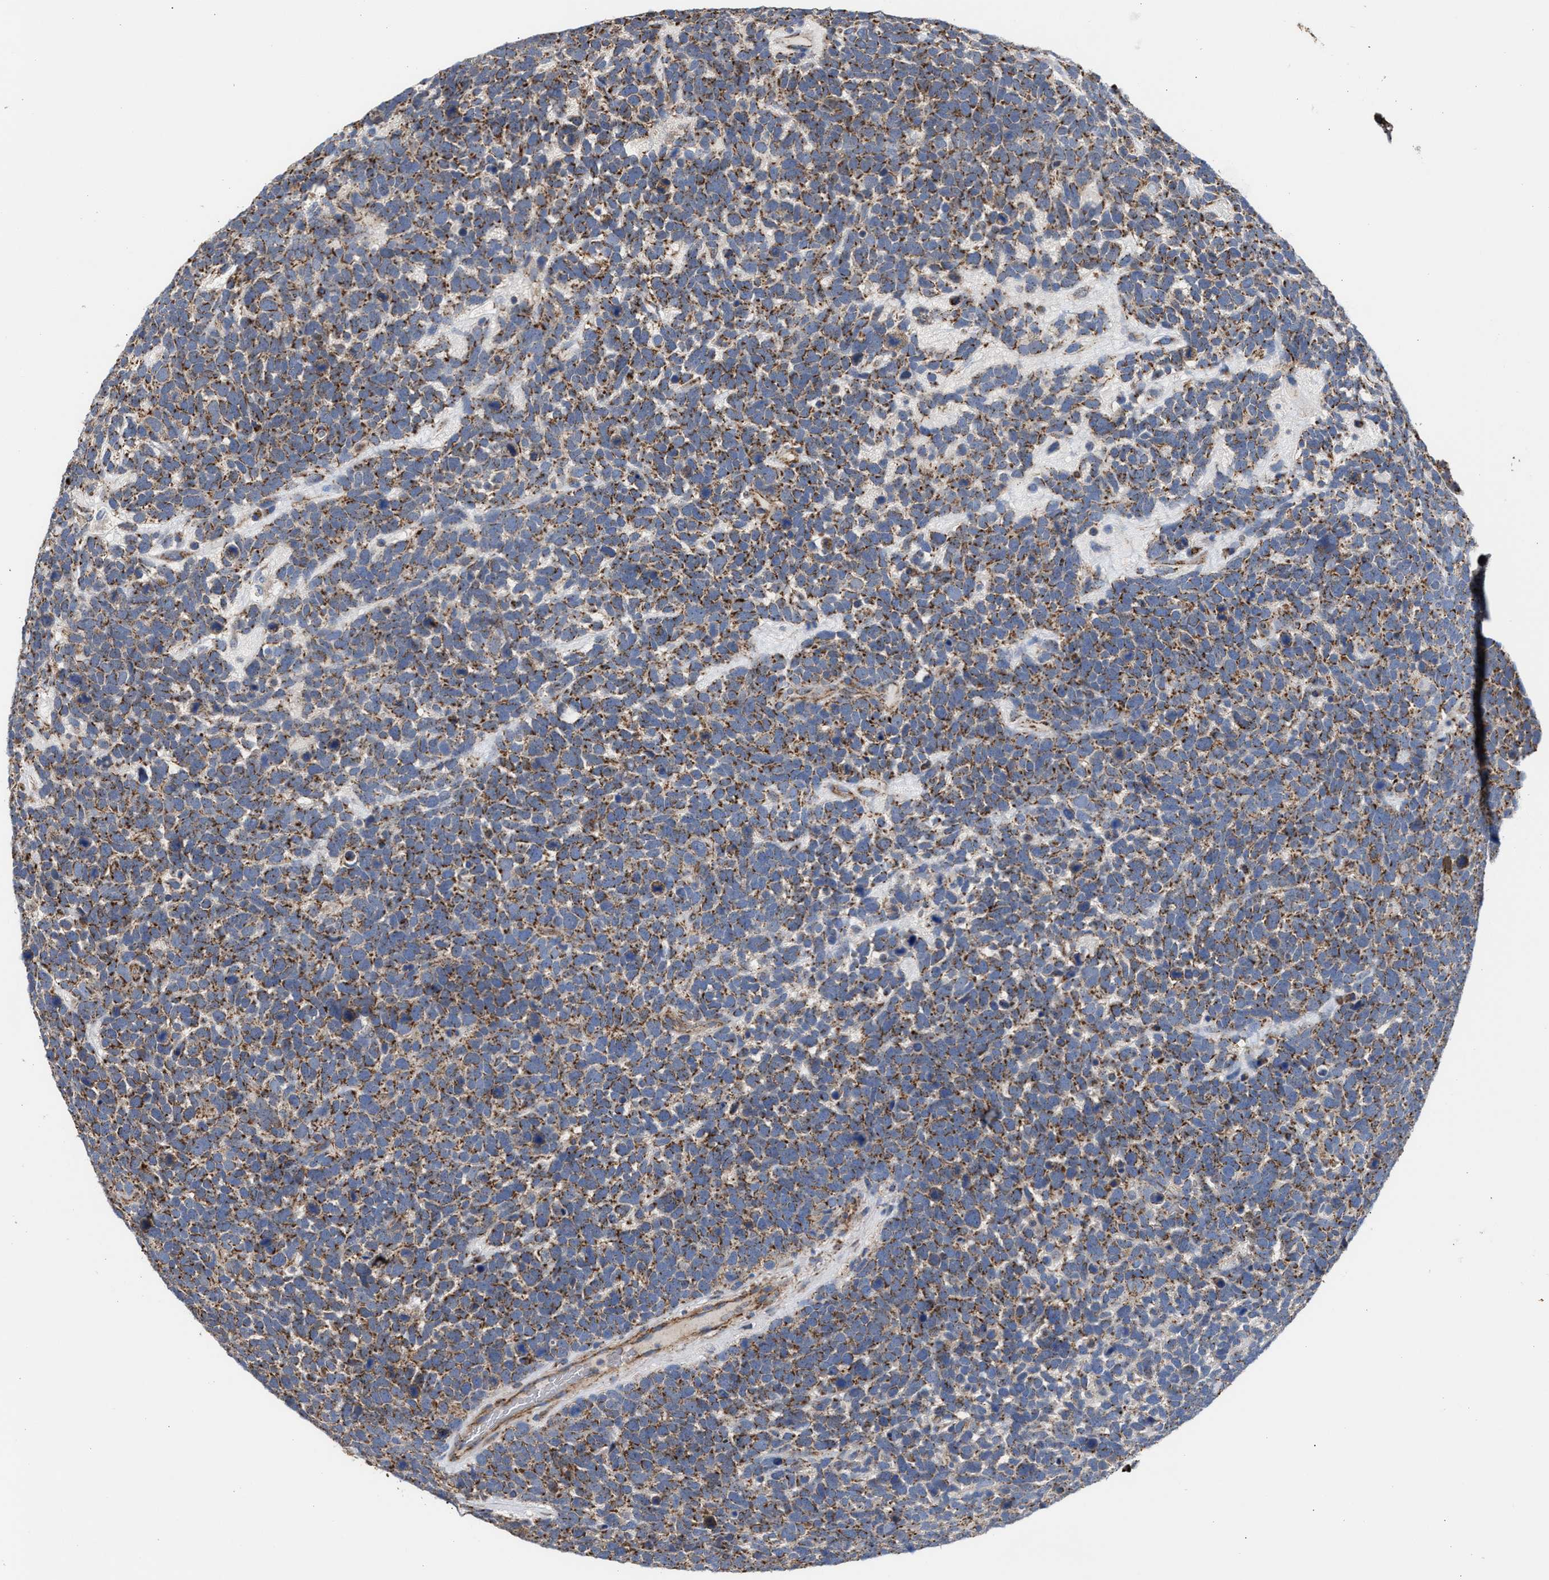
{"staining": {"intensity": "moderate", "quantity": ">75%", "location": "cytoplasmic/membranous"}, "tissue": "urothelial cancer", "cell_type": "Tumor cells", "image_type": "cancer", "snomed": [{"axis": "morphology", "description": "Urothelial carcinoma, High grade"}, {"axis": "topography", "description": "Urinary bladder"}], "caption": "Human urothelial carcinoma (high-grade) stained for a protein (brown) reveals moderate cytoplasmic/membranous positive positivity in about >75% of tumor cells.", "gene": "MECR", "patient": {"sex": "female", "age": 82}}